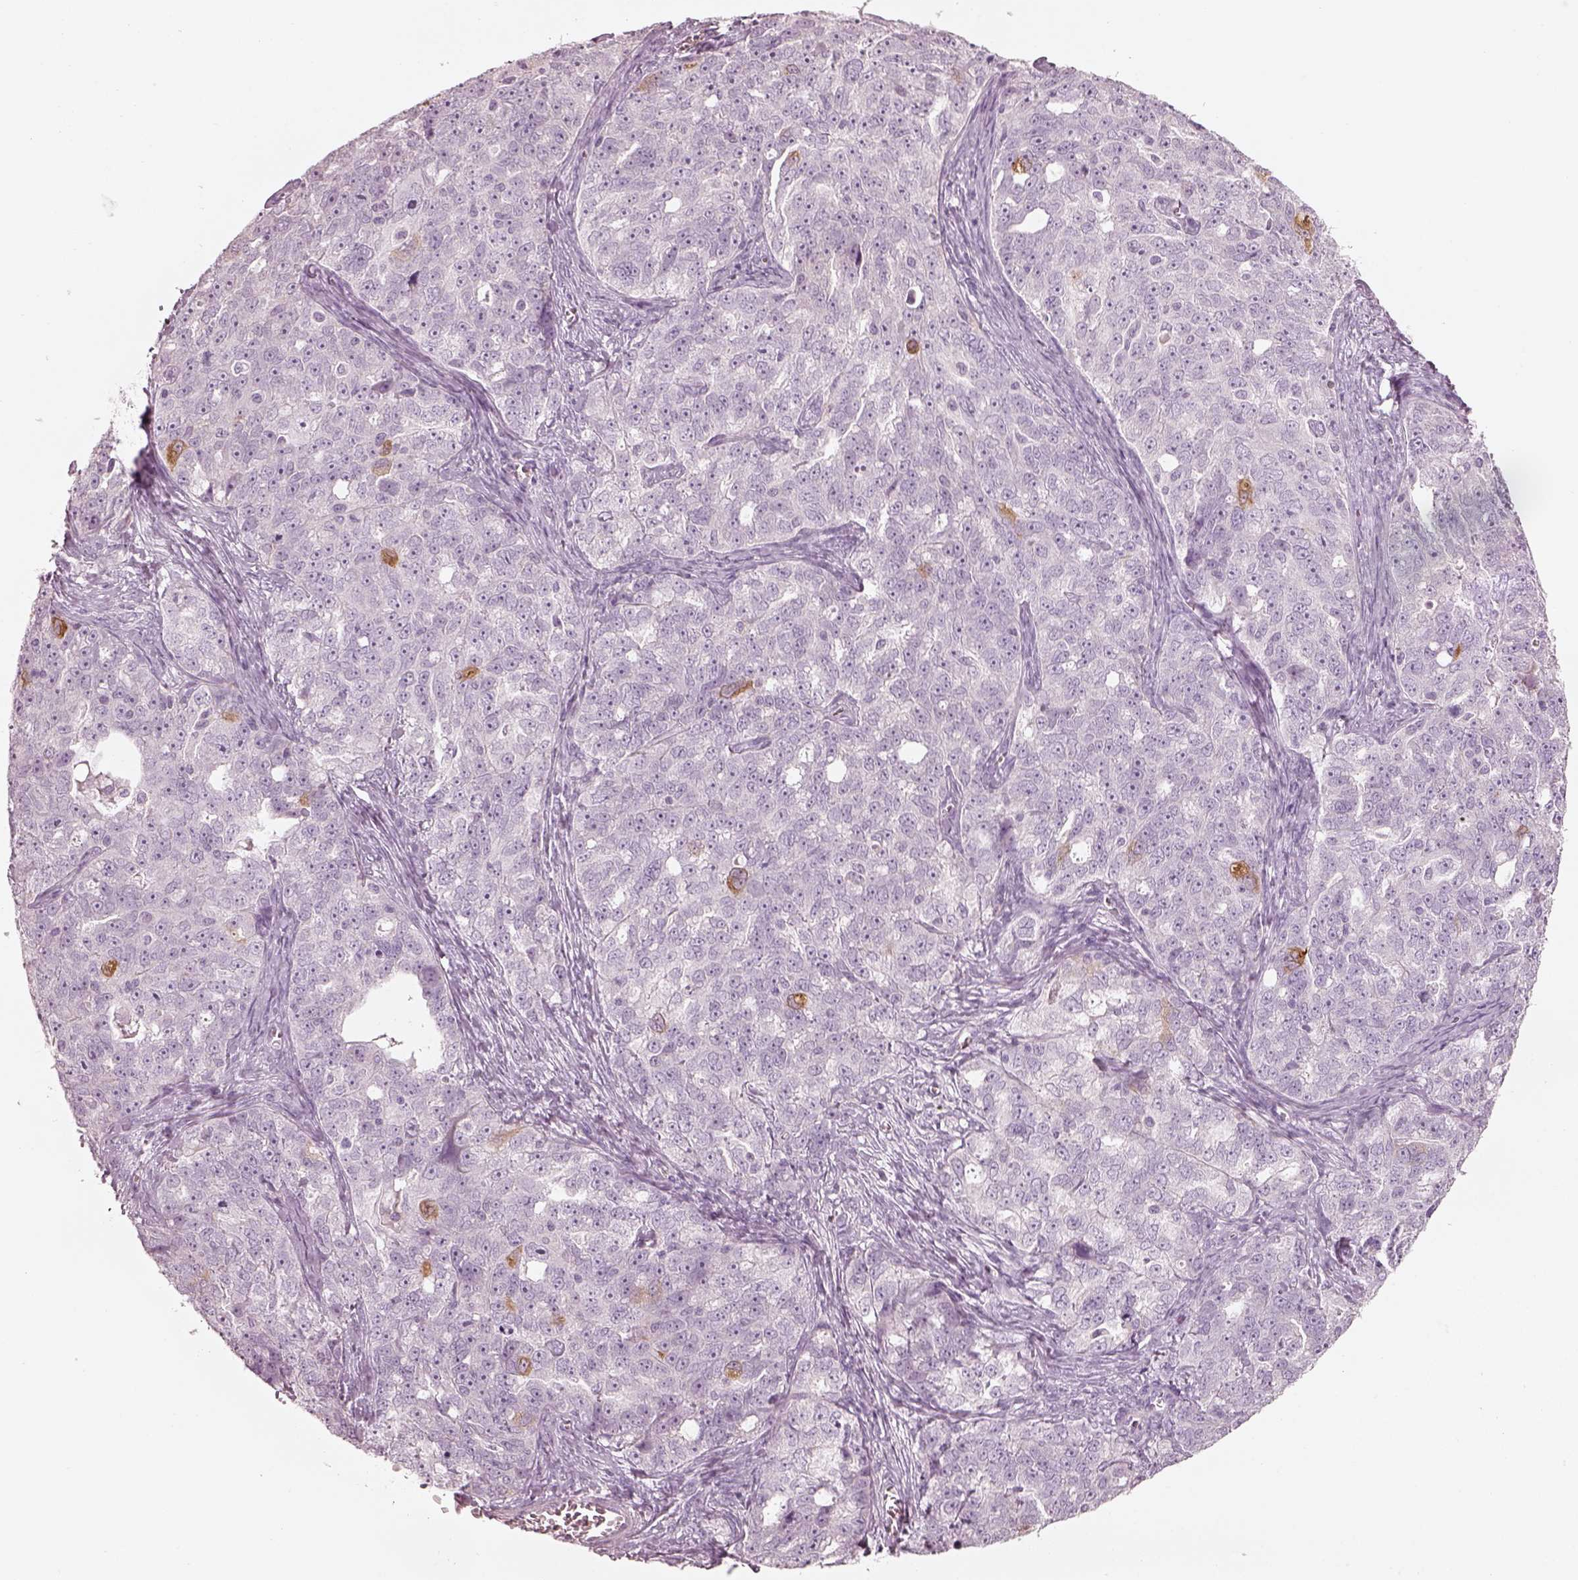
{"staining": {"intensity": "negative", "quantity": "none", "location": "none"}, "tissue": "ovarian cancer", "cell_type": "Tumor cells", "image_type": "cancer", "snomed": [{"axis": "morphology", "description": "Cystadenocarcinoma, serous, NOS"}, {"axis": "topography", "description": "Ovary"}], "caption": "Serous cystadenocarcinoma (ovarian) stained for a protein using immunohistochemistry displays no expression tumor cells.", "gene": "RSPH9", "patient": {"sex": "female", "age": 51}}